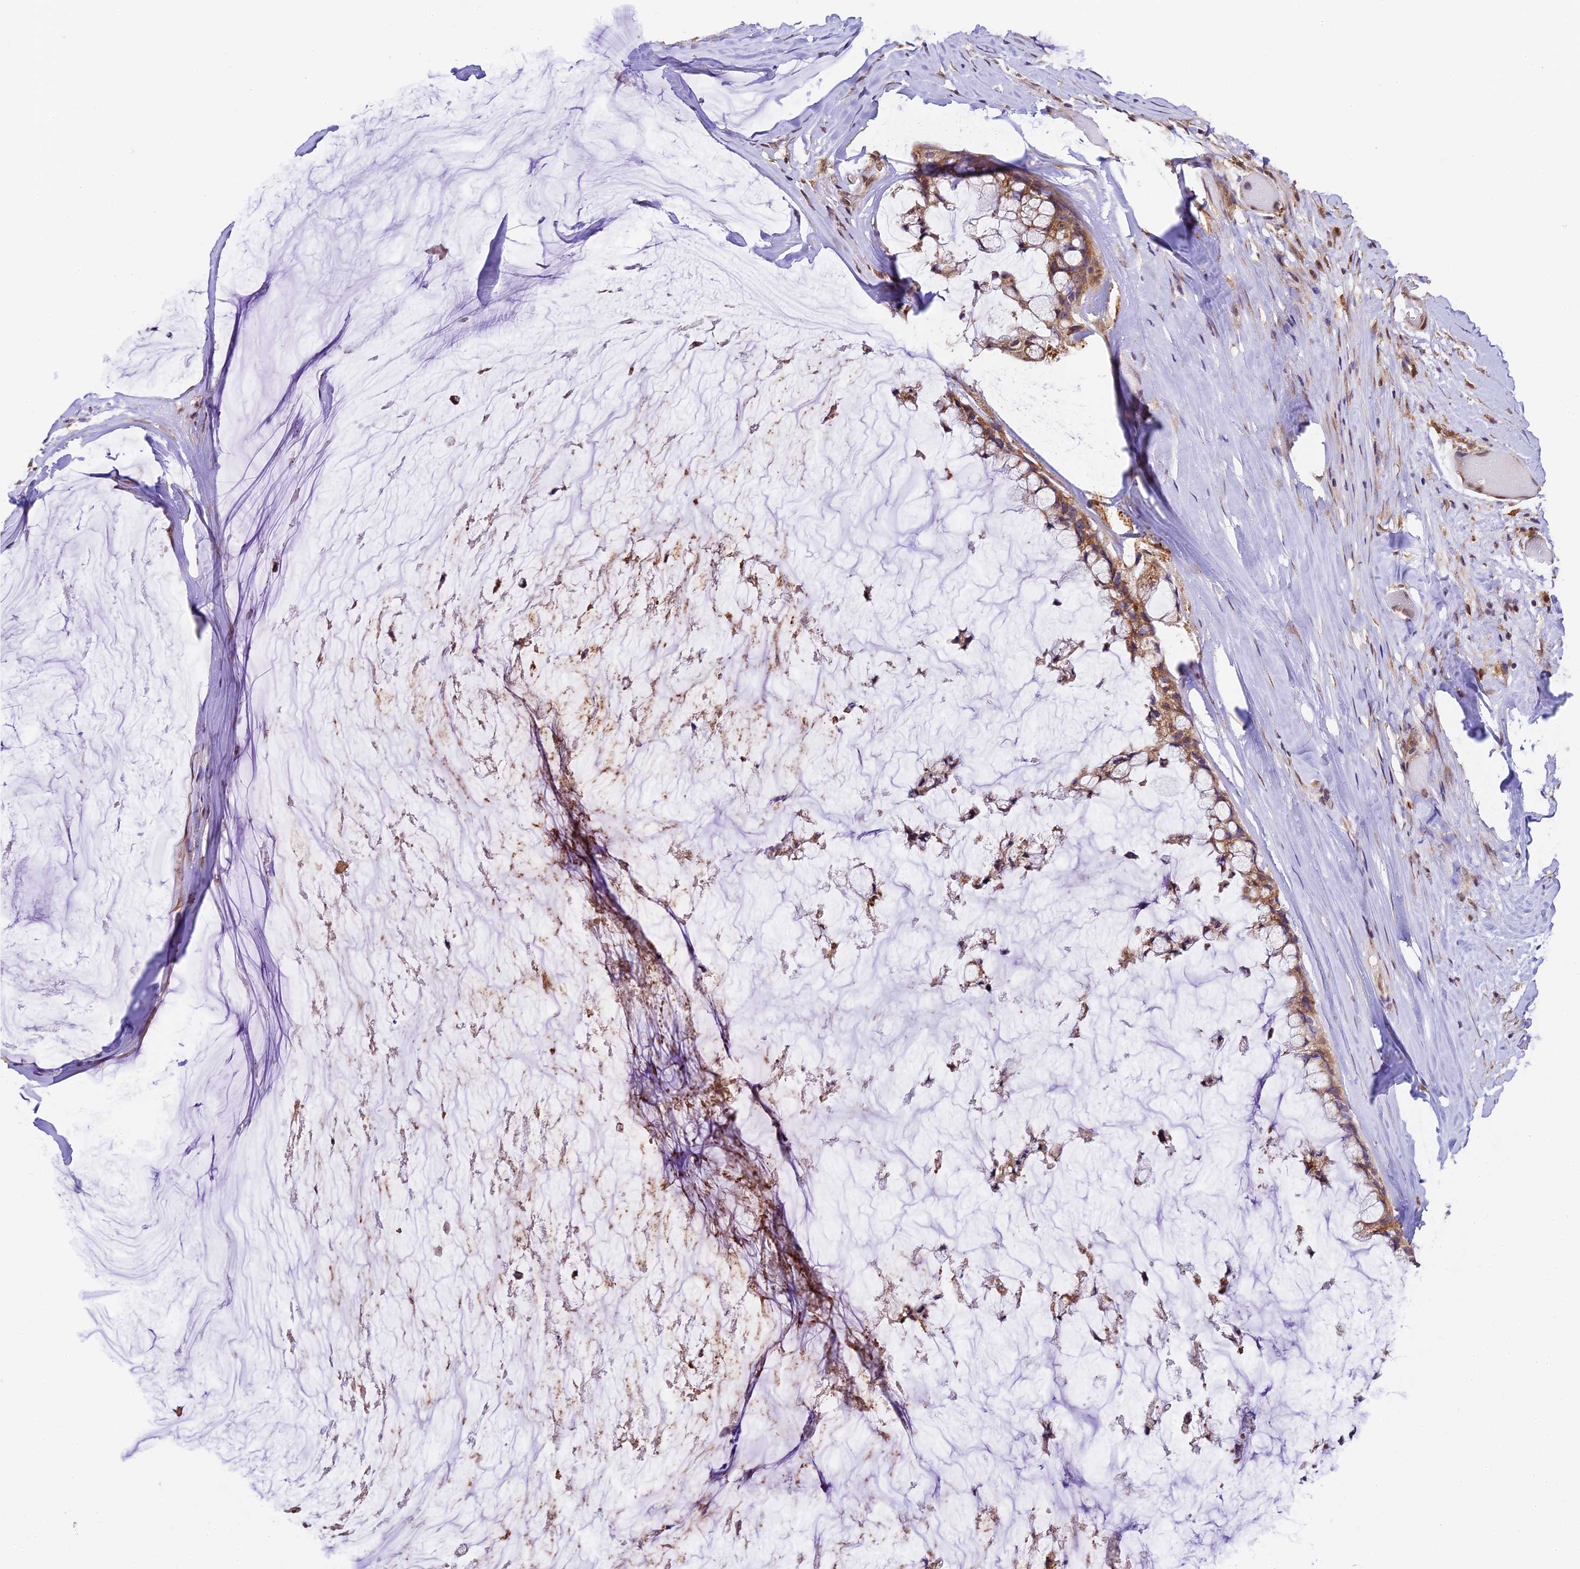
{"staining": {"intensity": "moderate", "quantity": ">75%", "location": "cytoplasmic/membranous"}, "tissue": "ovarian cancer", "cell_type": "Tumor cells", "image_type": "cancer", "snomed": [{"axis": "morphology", "description": "Cystadenocarcinoma, mucinous, NOS"}, {"axis": "topography", "description": "Ovary"}], "caption": "Immunohistochemical staining of ovarian cancer (mucinous cystadenocarcinoma) displays moderate cytoplasmic/membranous protein staining in approximately >75% of tumor cells.", "gene": "TRIM22", "patient": {"sex": "female", "age": 39}}